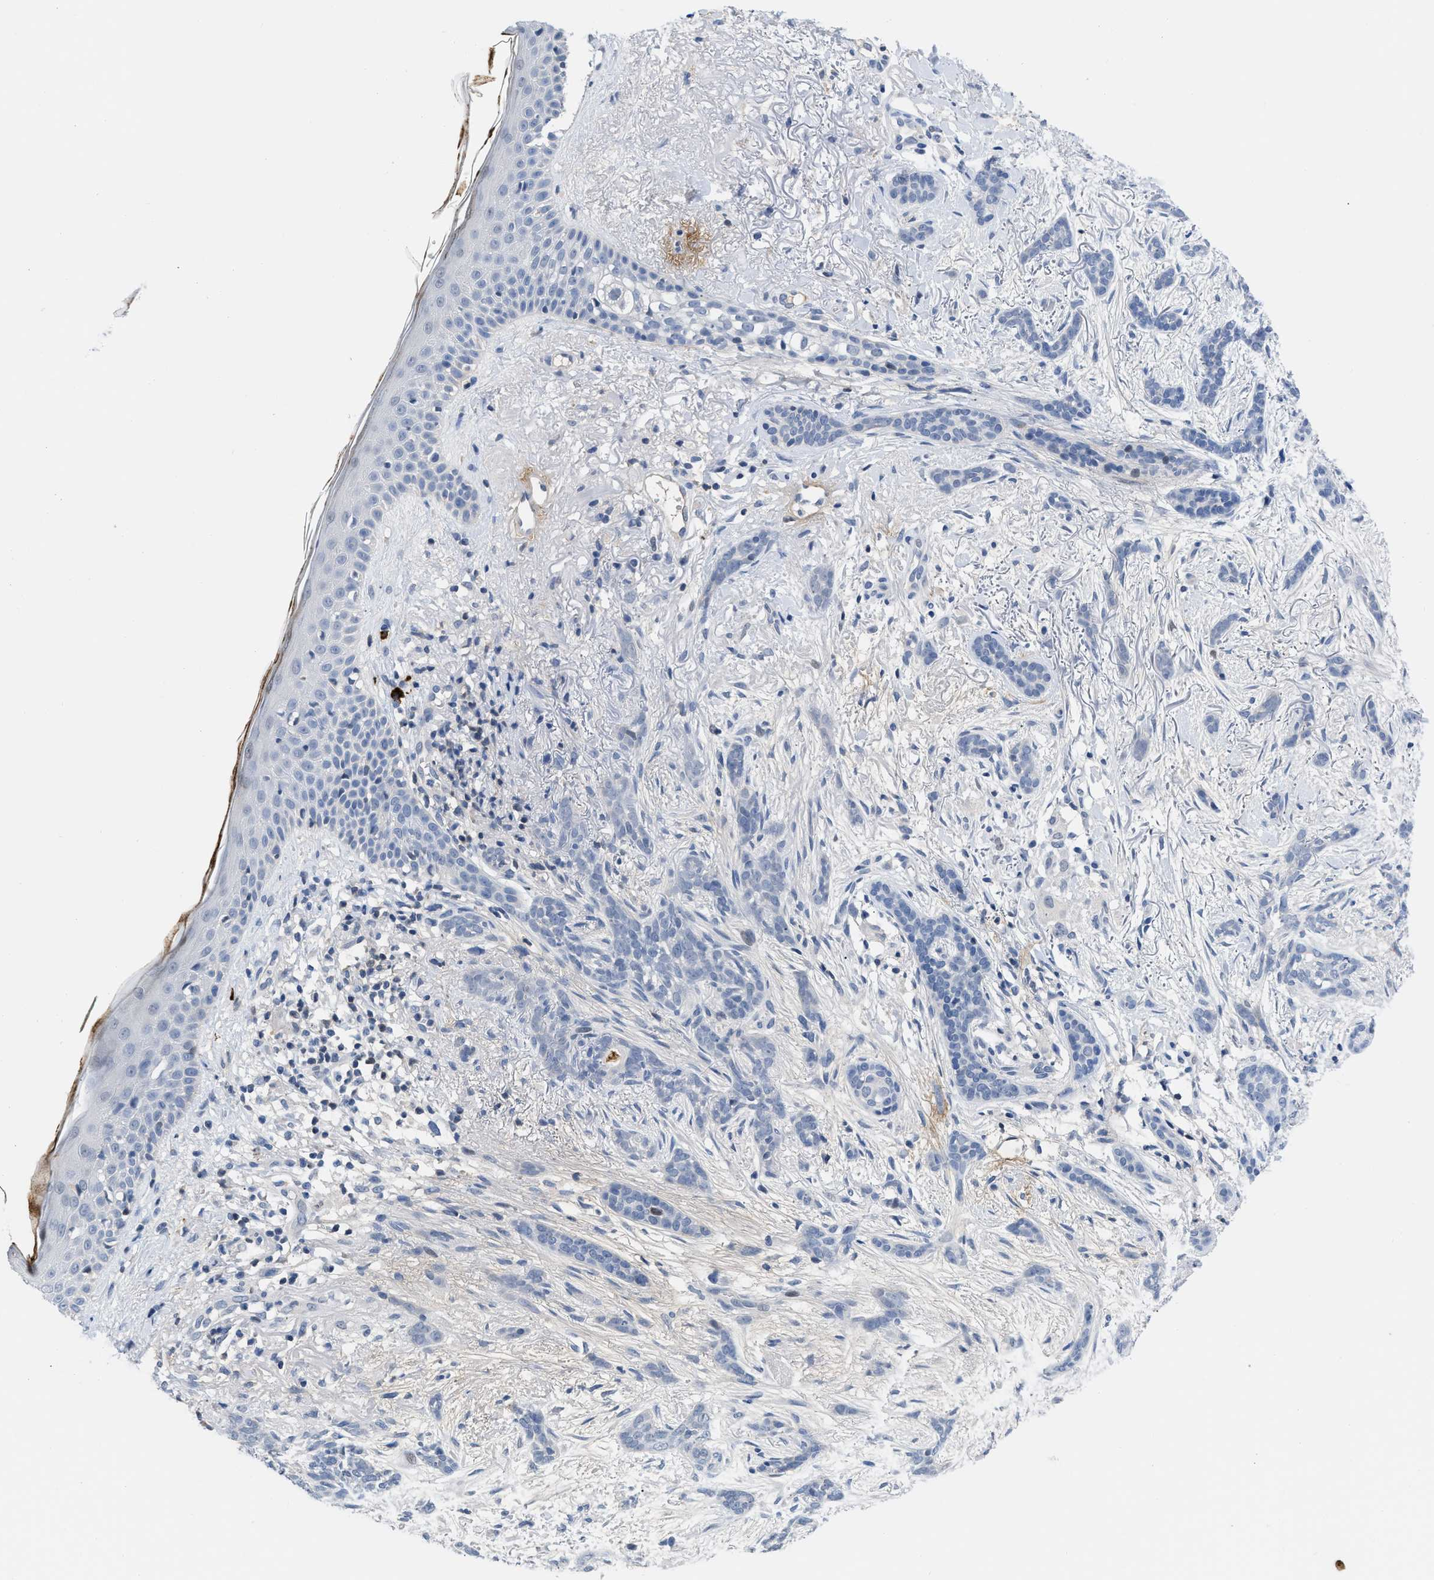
{"staining": {"intensity": "negative", "quantity": "none", "location": "none"}, "tissue": "skin cancer", "cell_type": "Tumor cells", "image_type": "cancer", "snomed": [{"axis": "morphology", "description": "Basal cell carcinoma"}, {"axis": "morphology", "description": "Adnexal tumor, benign"}, {"axis": "topography", "description": "Skin"}], "caption": "This image is of skin cancer (benign adnexal tumor) stained with immunohistochemistry (IHC) to label a protein in brown with the nuclei are counter-stained blue. There is no staining in tumor cells. (DAB (3,3'-diaminobenzidine) immunohistochemistry with hematoxylin counter stain).", "gene": "OR9K2", "patient": {"sex": "female", "age": 42}}